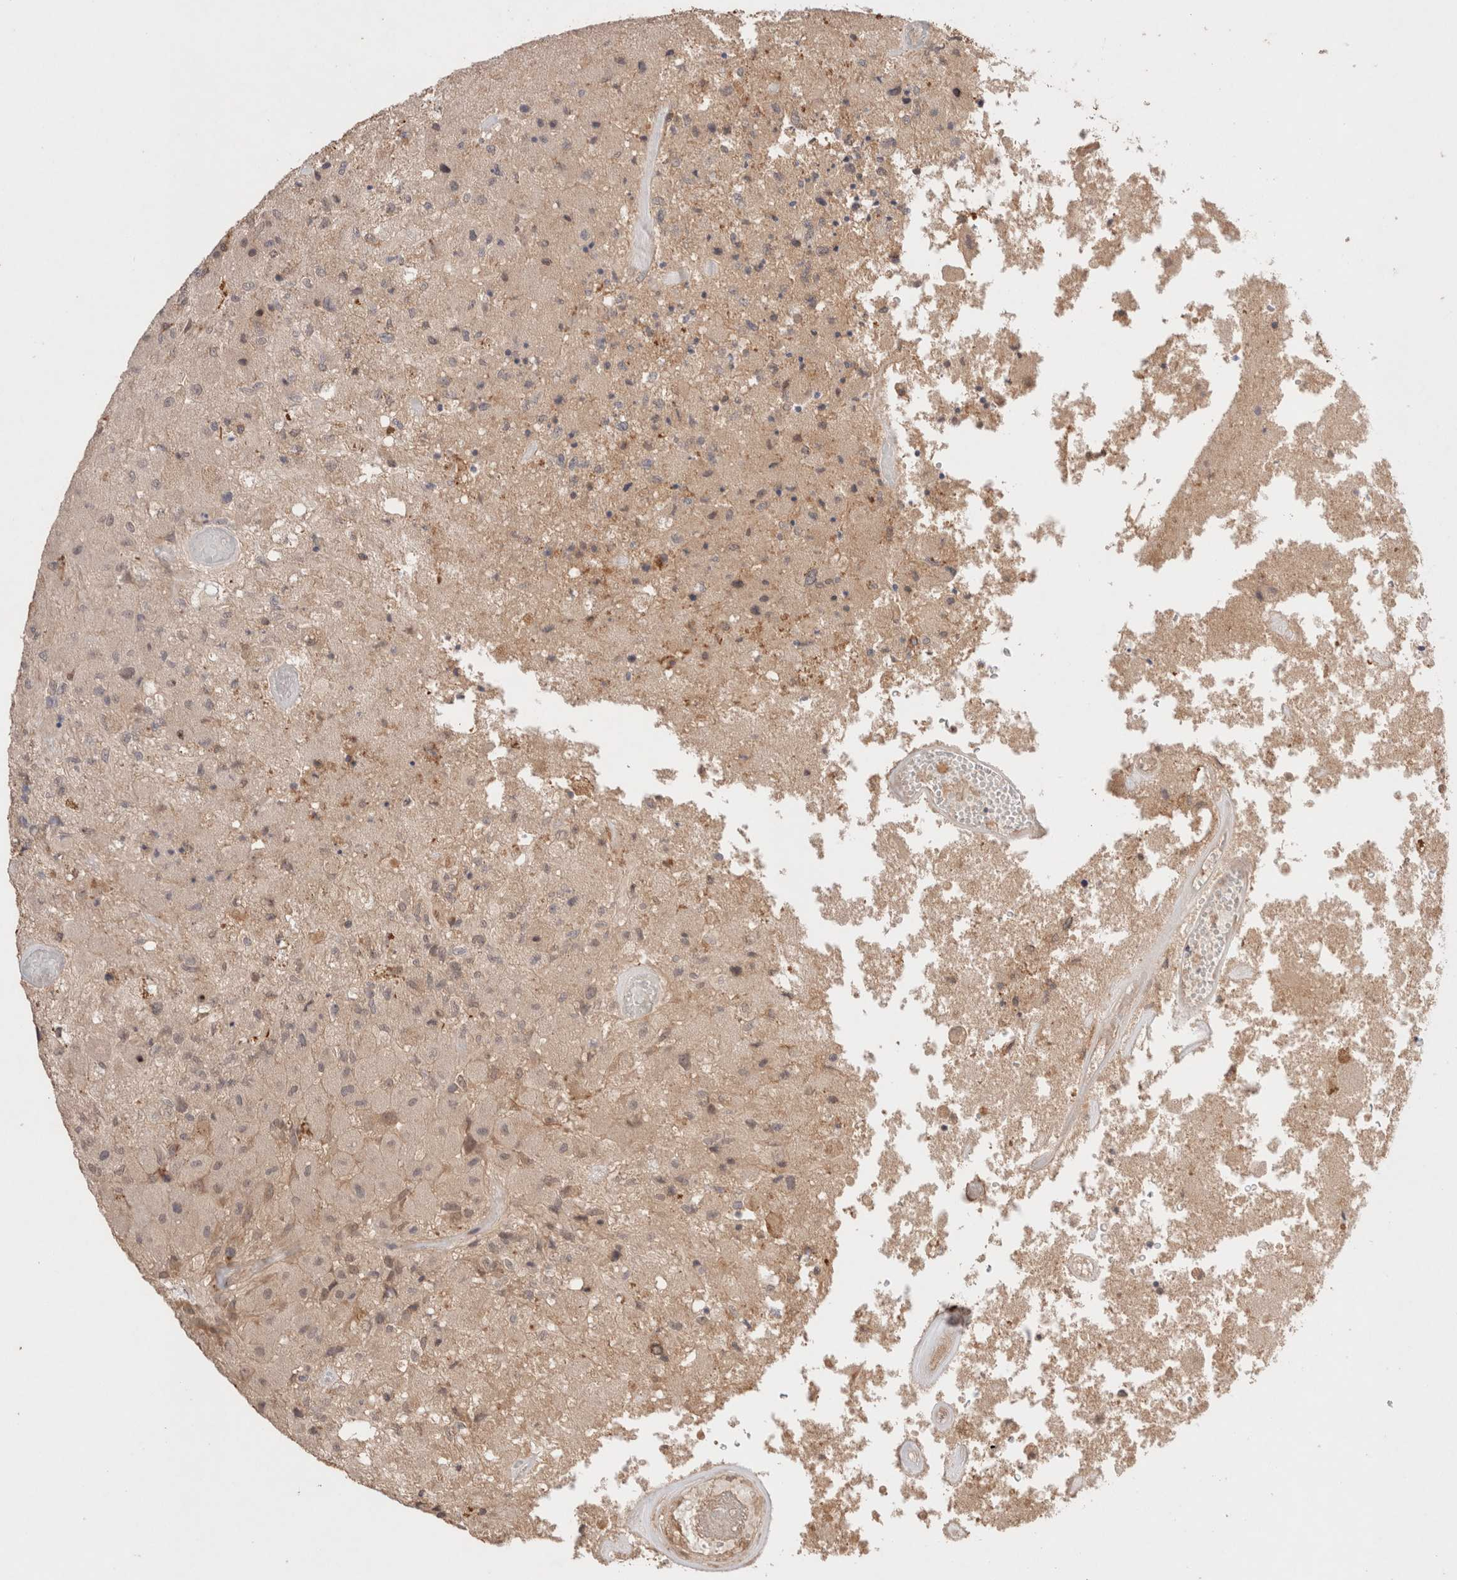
{"staining": {"intensity": "weak", "quantity": "<25%", "location": "cytoplasmic/membranous"}, "tissue": "glioma", "cell_type": "Tumor cells", "image_type": "cancer", "snomed": [{"axis": "morphology", "description": "Normal tissue, NOS"}, {"axis": "morphology", "description": "Glioma, malignant, High grade"}, {"axis": "topography", "description": "Cerebral cortex"}], "caption": "Image shows no significant protein positivity in tumor cells of glioma.", "gene": "CARNMT1", "patient": {"sex": "male", "age": 77}}